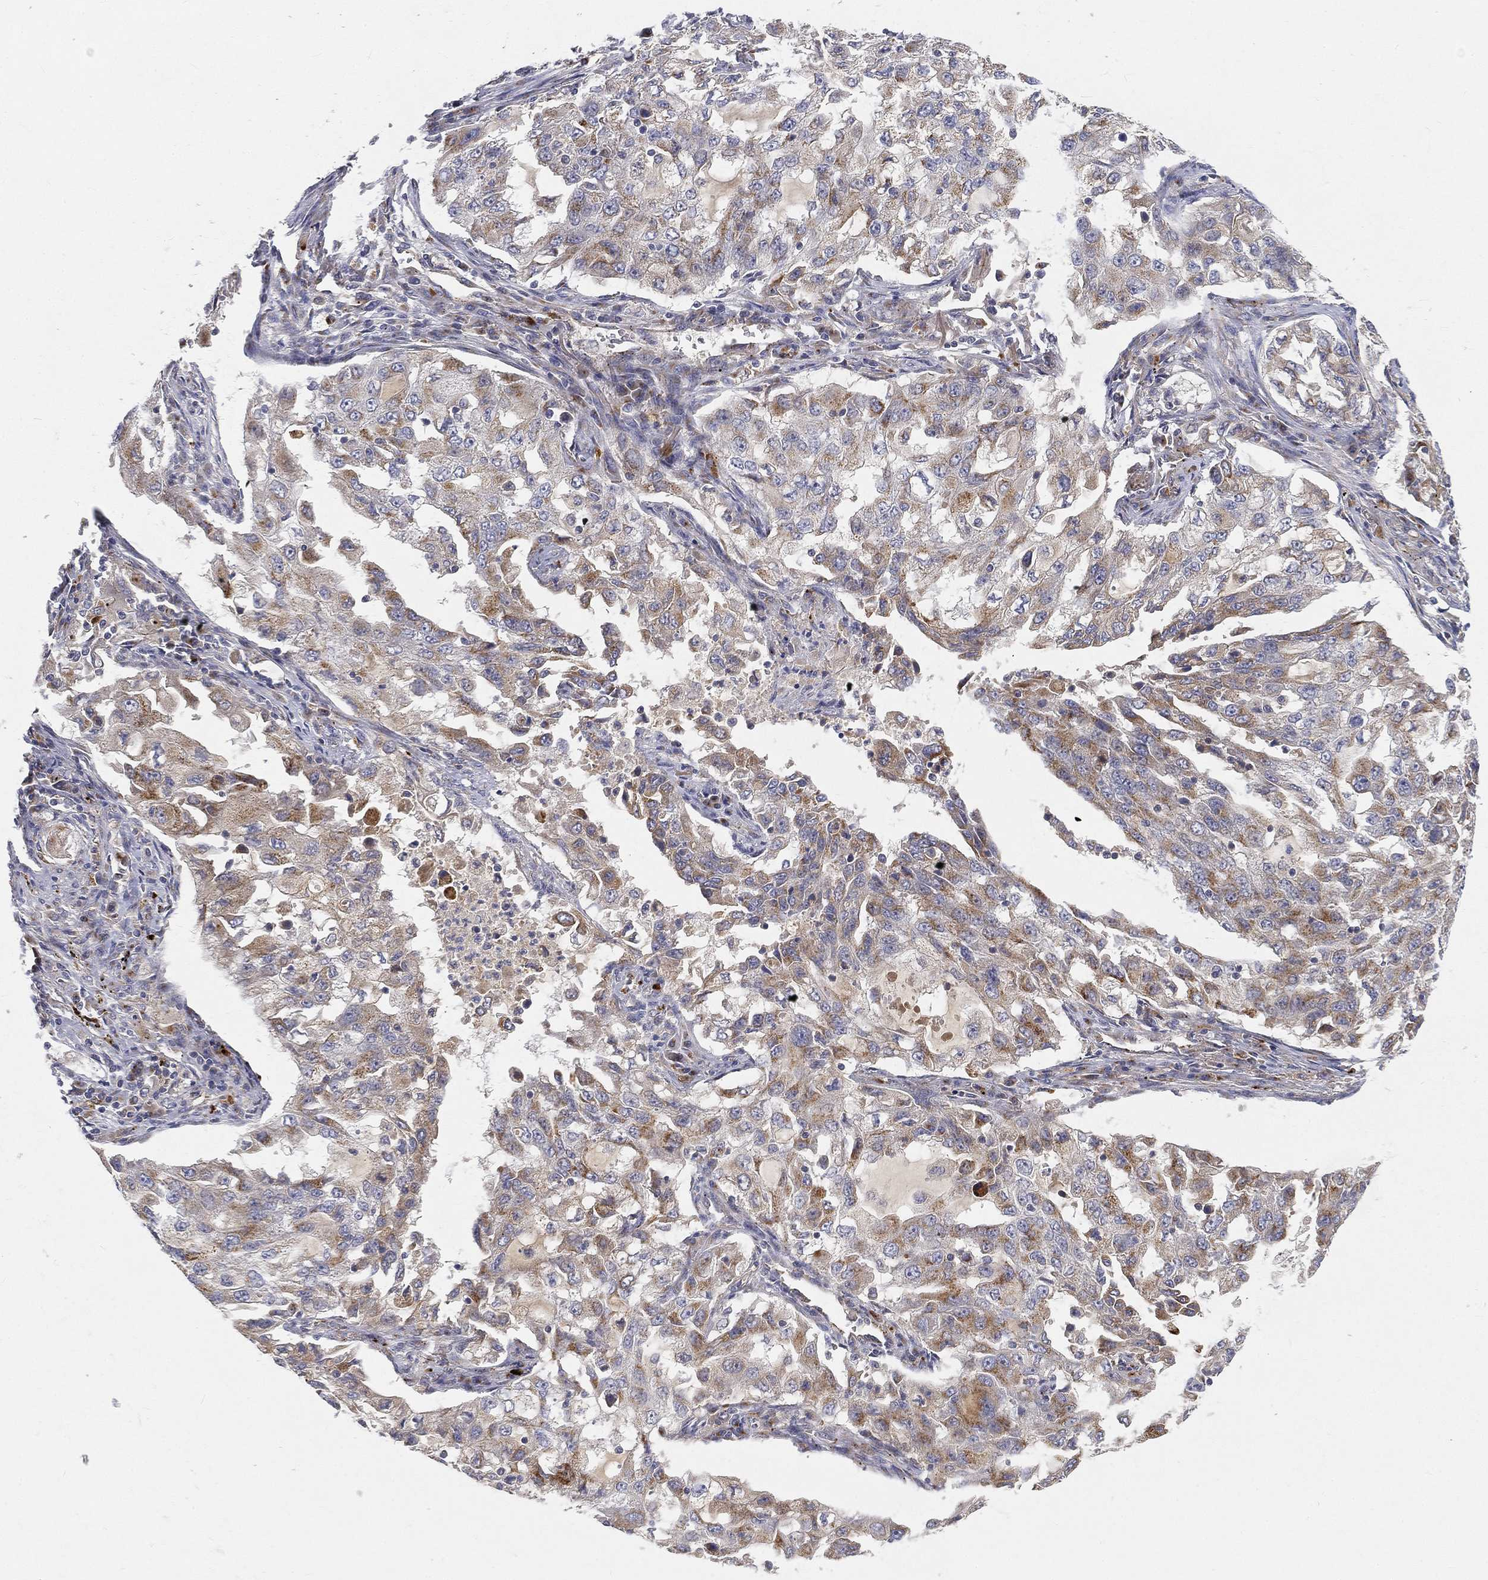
{"staining": {"intensity": "moderate", "quantity": "25%-75%", "location": "cytoplasmic/membranous"}, "tissue": "lung cancer", "cell_type": "Tumor cells", "image_type": "cancer", "snomed": [{"axis": "morphology", "description": "Adenocarcinoma, NOS"}, {"axis": "topography", "description": "Lung"}], "caption": "Protein staining by IHC displays moderate cytoplasmic/membranous staining in approximately 25%-75% of tumor cells in adenocarcinoma (lung).", "gene": "CTSL", "patient": {"sex": "female", "age": 61}}